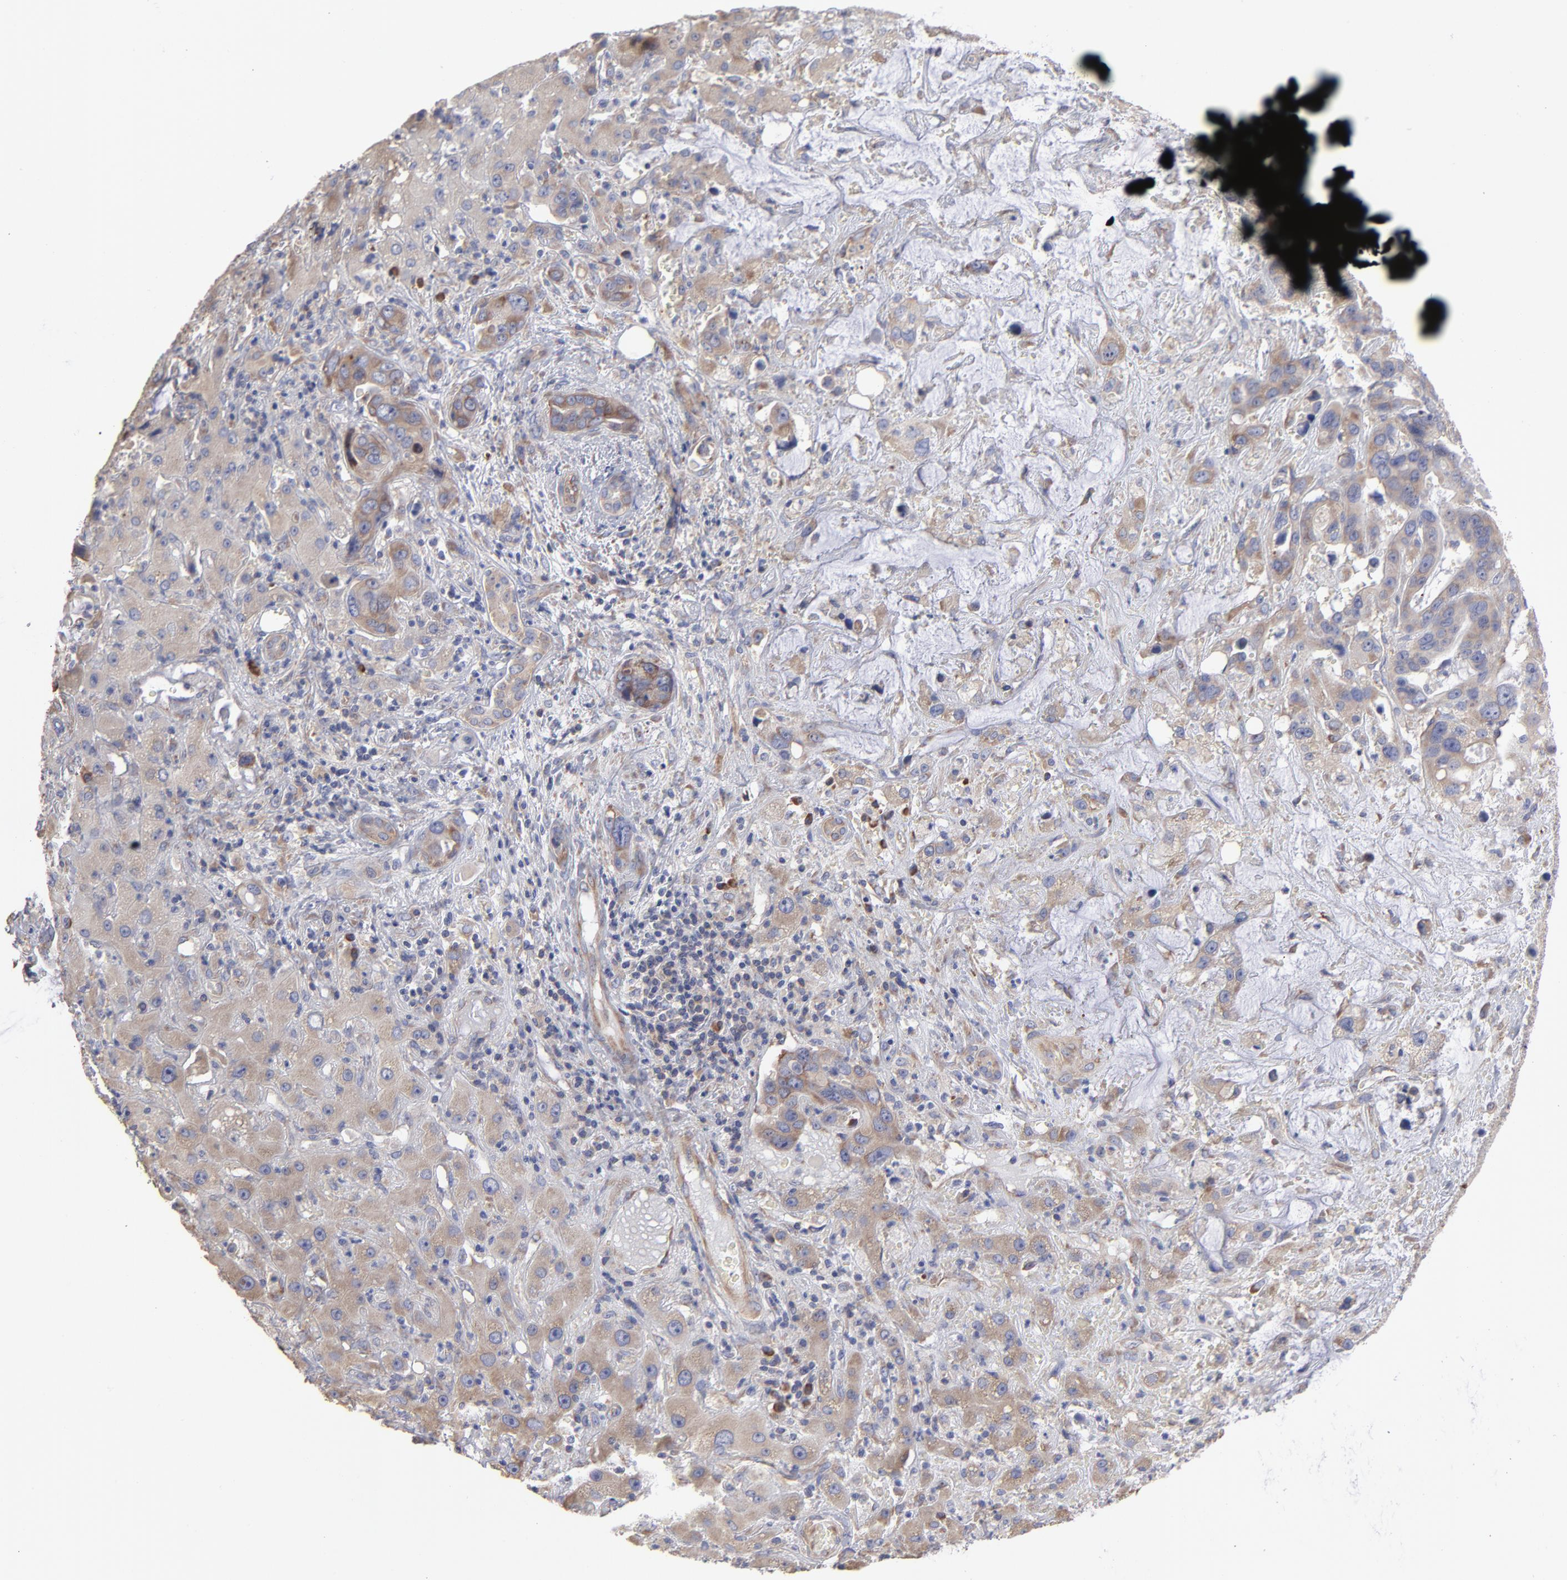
{"staining": {"intensity": "moderate", "quantity": ">75%", "location": "cytoplasmic/membranous"}, "tissue": "liver cancer", "cell_type": "Tumor cells", "image_type": "cancer", "snomed": [{"axis": "morphology", "description": "Cholangiocarcinoma"}, {"axis": "topography", "description": "Liver"}], "caption": "Immunohistochemical staining of human liver cancer (cholangiocarcinoma) shows moderate cytoplasmic/membranous protein expression in about >75% of tumor cells.", "gene": "RPL3", "patient": {"sex": "female", "age": 65}}